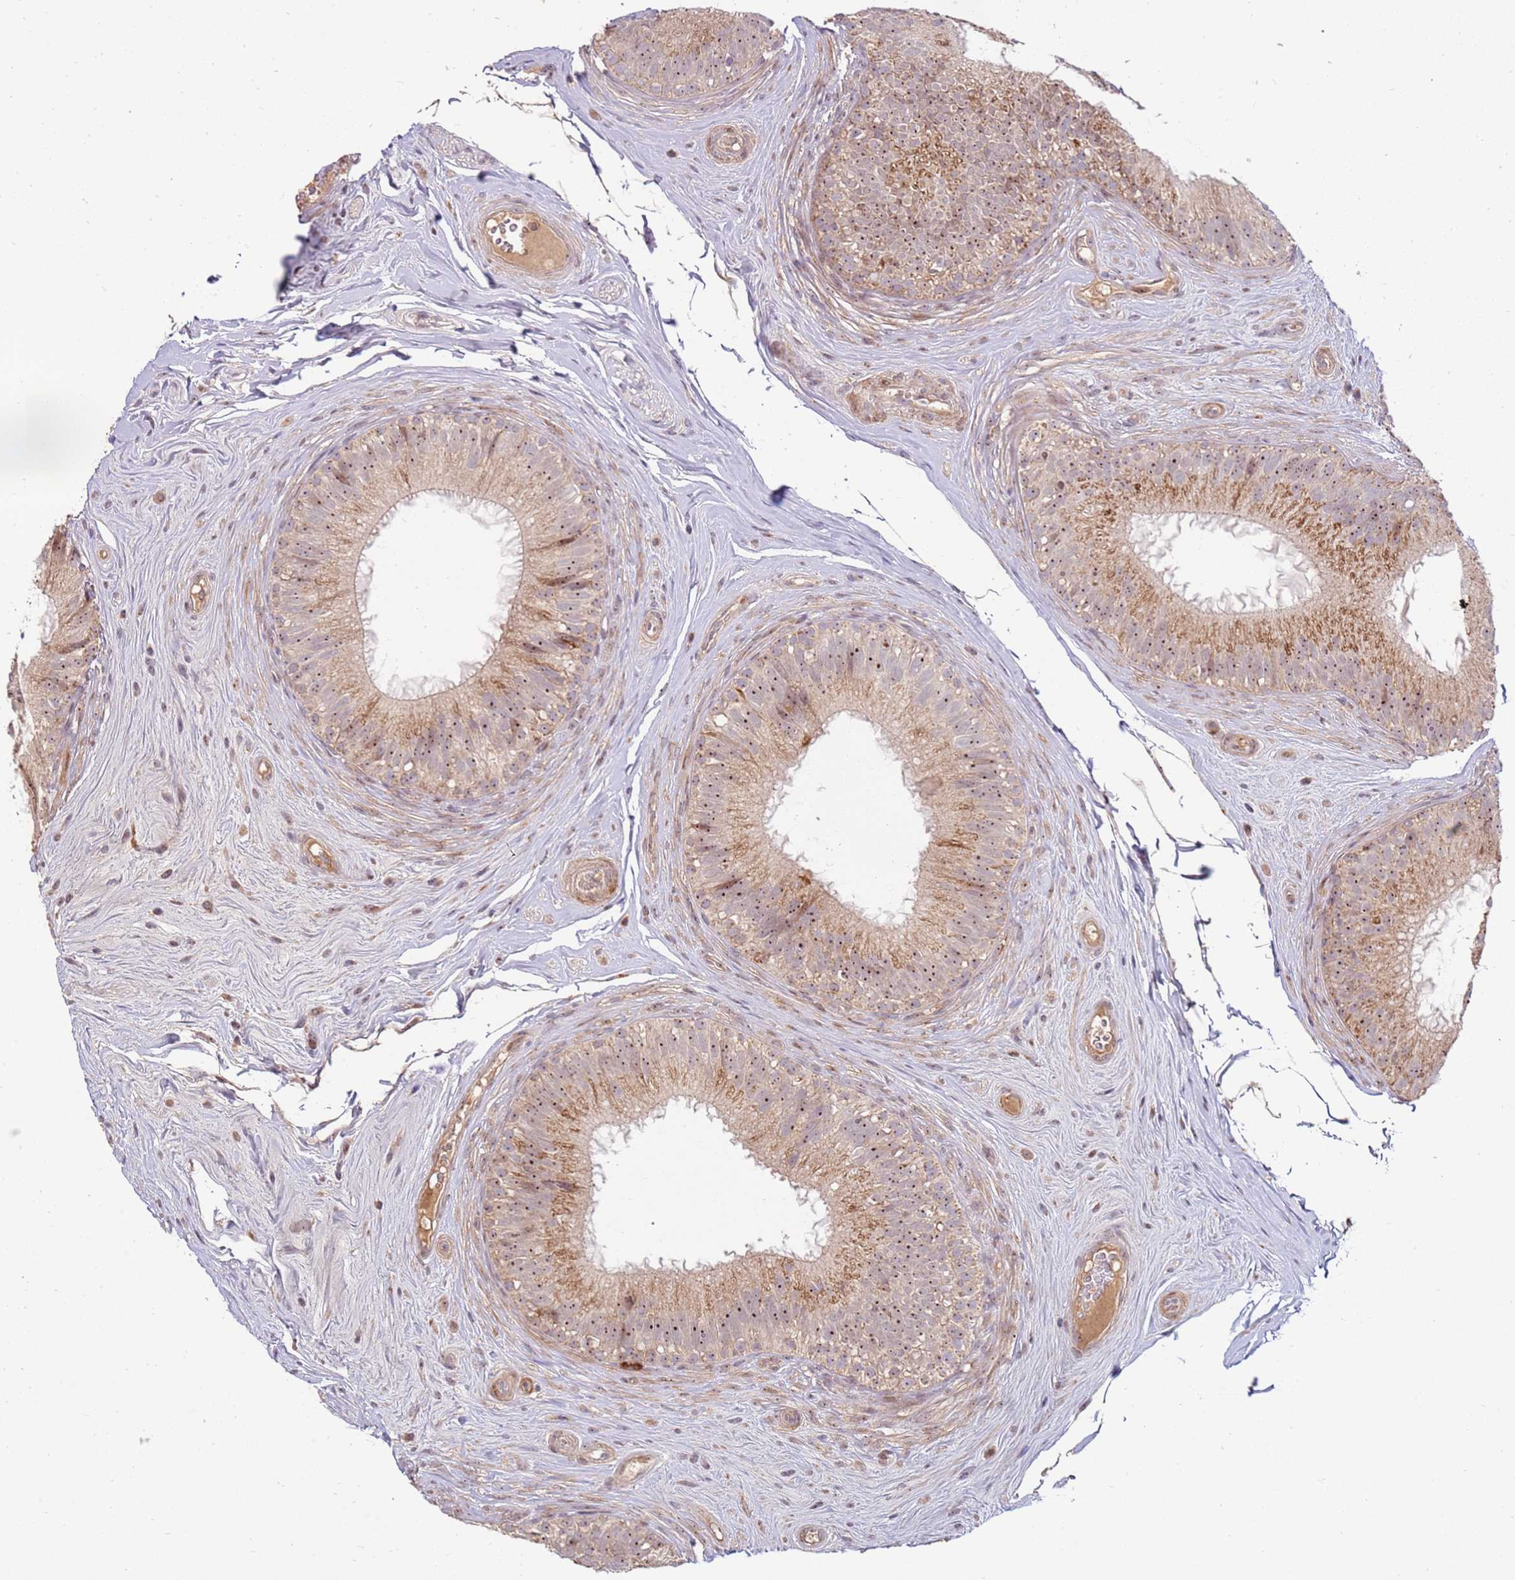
{"staining": {"intensity": "moderate", "quantity": ">75%", "location": "cytoplasmic/membranous,nuclear"}, "tissue": "epididymis", "cell_type": "Glandular cells", "image_type": "normal", "snomed": [{"axis": "morphology", "description": "Normal tissue, NOS"}, {"axis": "topography", "description": "Epididymis"}], "caption": "Epididymis stained with DAB (3,3'-diaminobenzidine) immunohistochemistry reveals medium levels of moderate cytoplasmic/membranous,nuclear staining in approximately >75% of glandular cells. (brown staining indicates protein expression, while blue staining denotes nuclei).", "gene": "KIF25", "patient": {"sex": "male", "age": 34}}